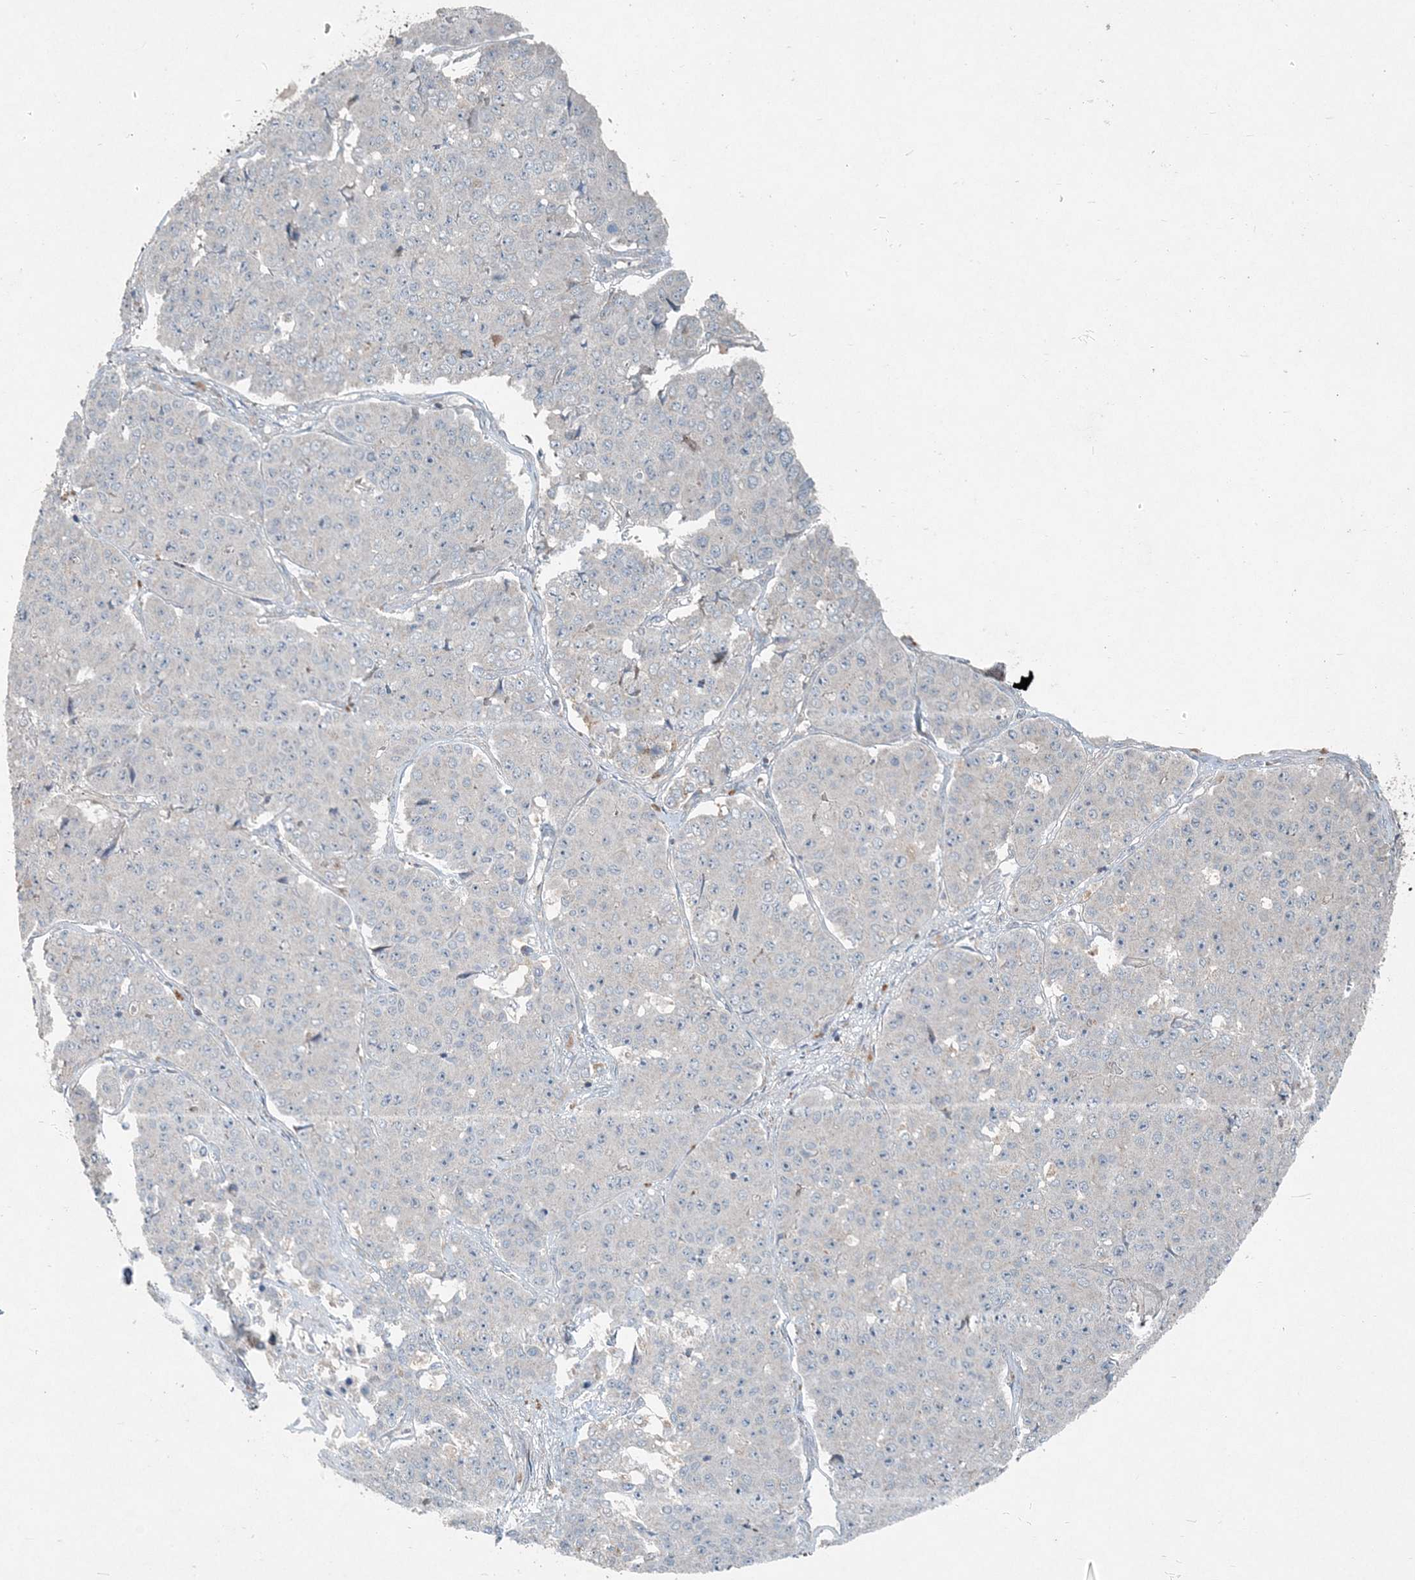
{"staining": {"intensity": "negative", "quantity": "none", "location": "none"}, "tissue": "pancreatic cancer", "cell_type": "Tumor cells", "image_type": "cancer", "snomed": [{"axis": "morphology", "description": "Adenocarcinoma, NOS"}, {"axis": "topography", "description": "Pancreas"}], "caption": "Tumor cells are negative for brown protein staining in adenocarcinoma (pancreatic).", "gene": "INTU", "patient": {"sex": "male", "age": 50}}